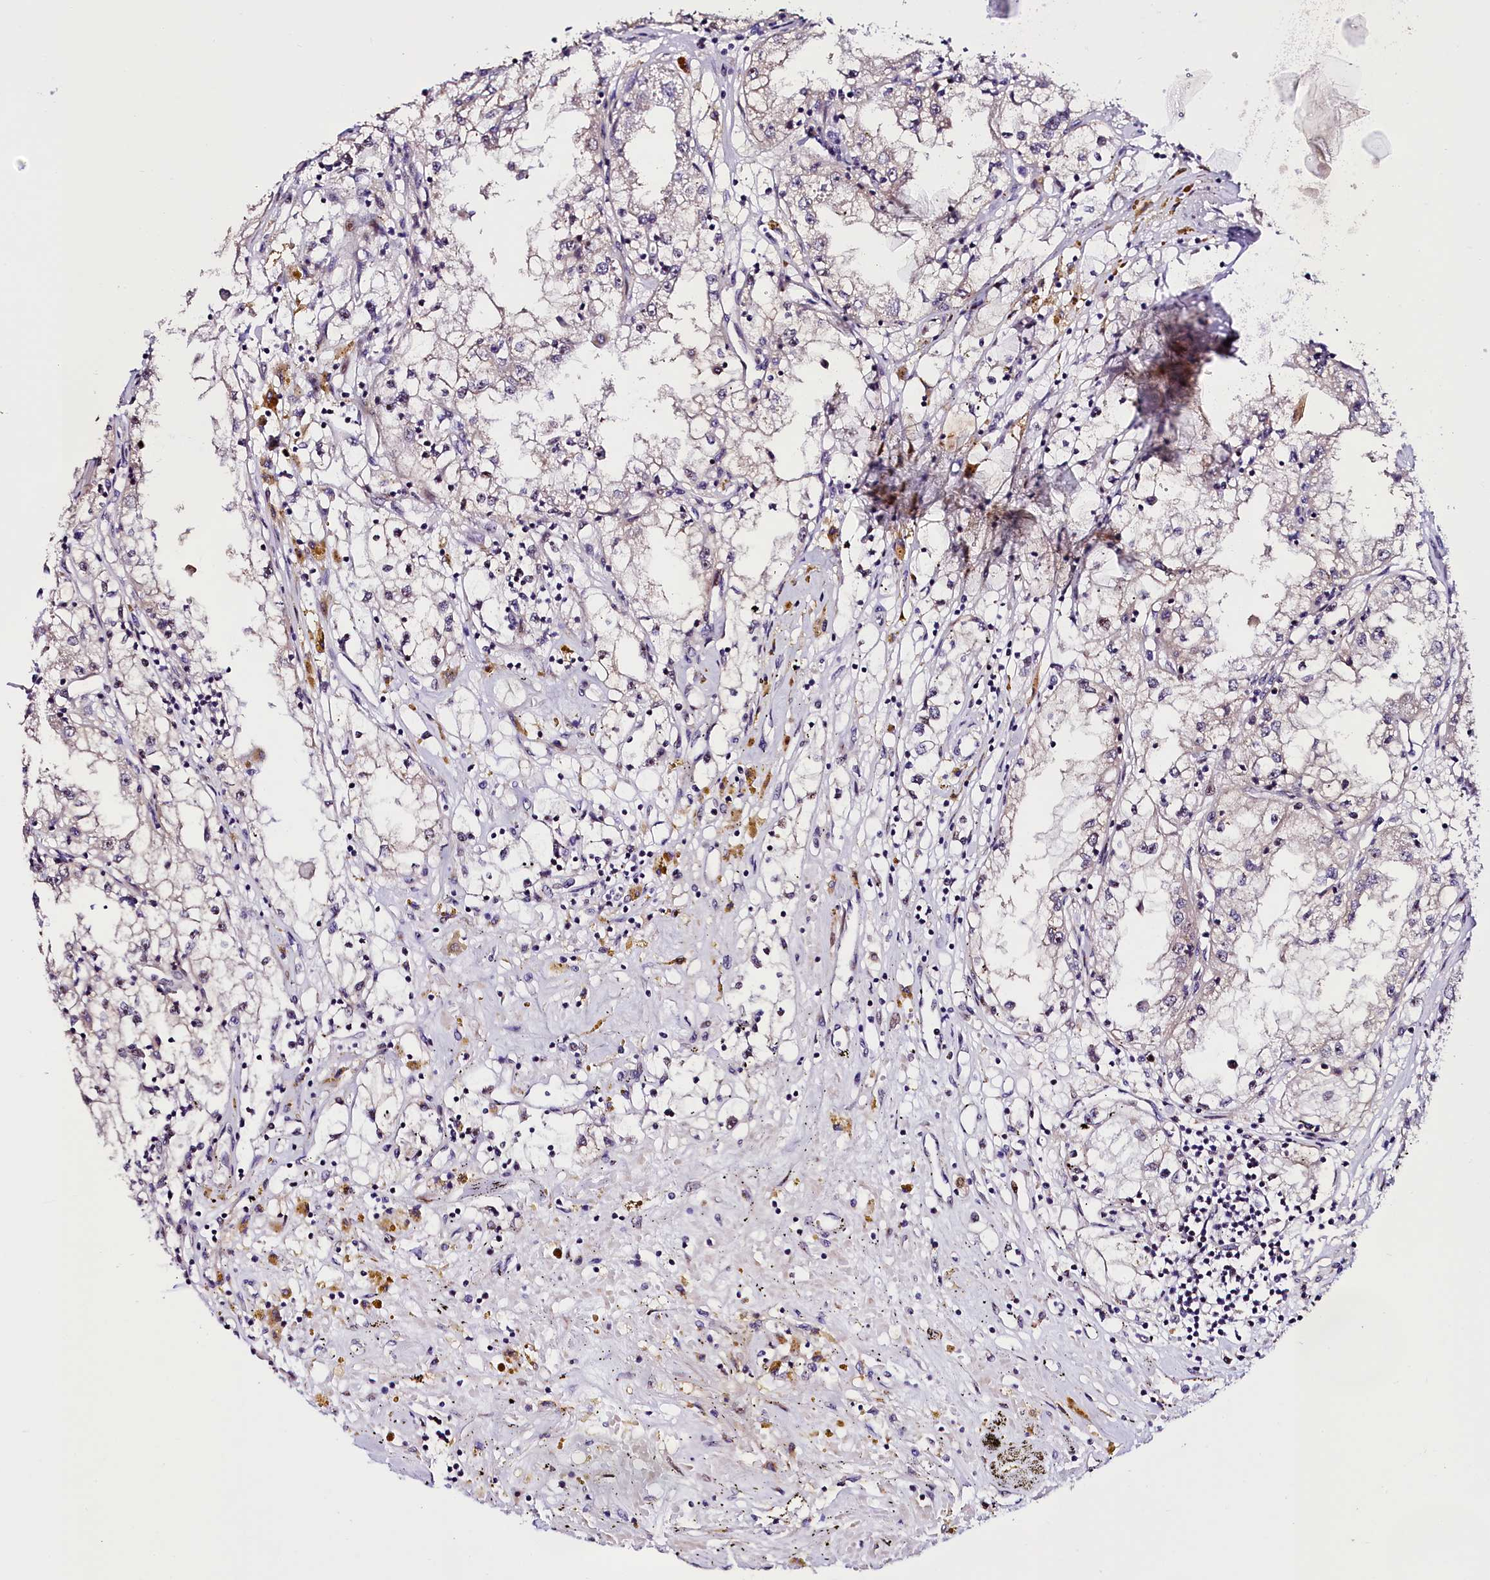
{"staining": {"intensity": "negative", "quantity": "none", "location": "none"}, "tissue": "renal cancer", "cell_type": "Tumor cells", "image_type": "cancer", "snomed": [{"axis": "morphology", "description": "Adenocarcinoma, NOS"}, {"axis": "topography", "description": "Kidney"}], "caption": "High magnification brightfield microscopy of renal cancer stained with DAB (3,3'-diaminobenzidine) (brown) and counterstained with hematoxylin (blue): tumor cells show no significant expression.", "gene": "TRMT112", "patient": {"sex": "male", "age": 56}}